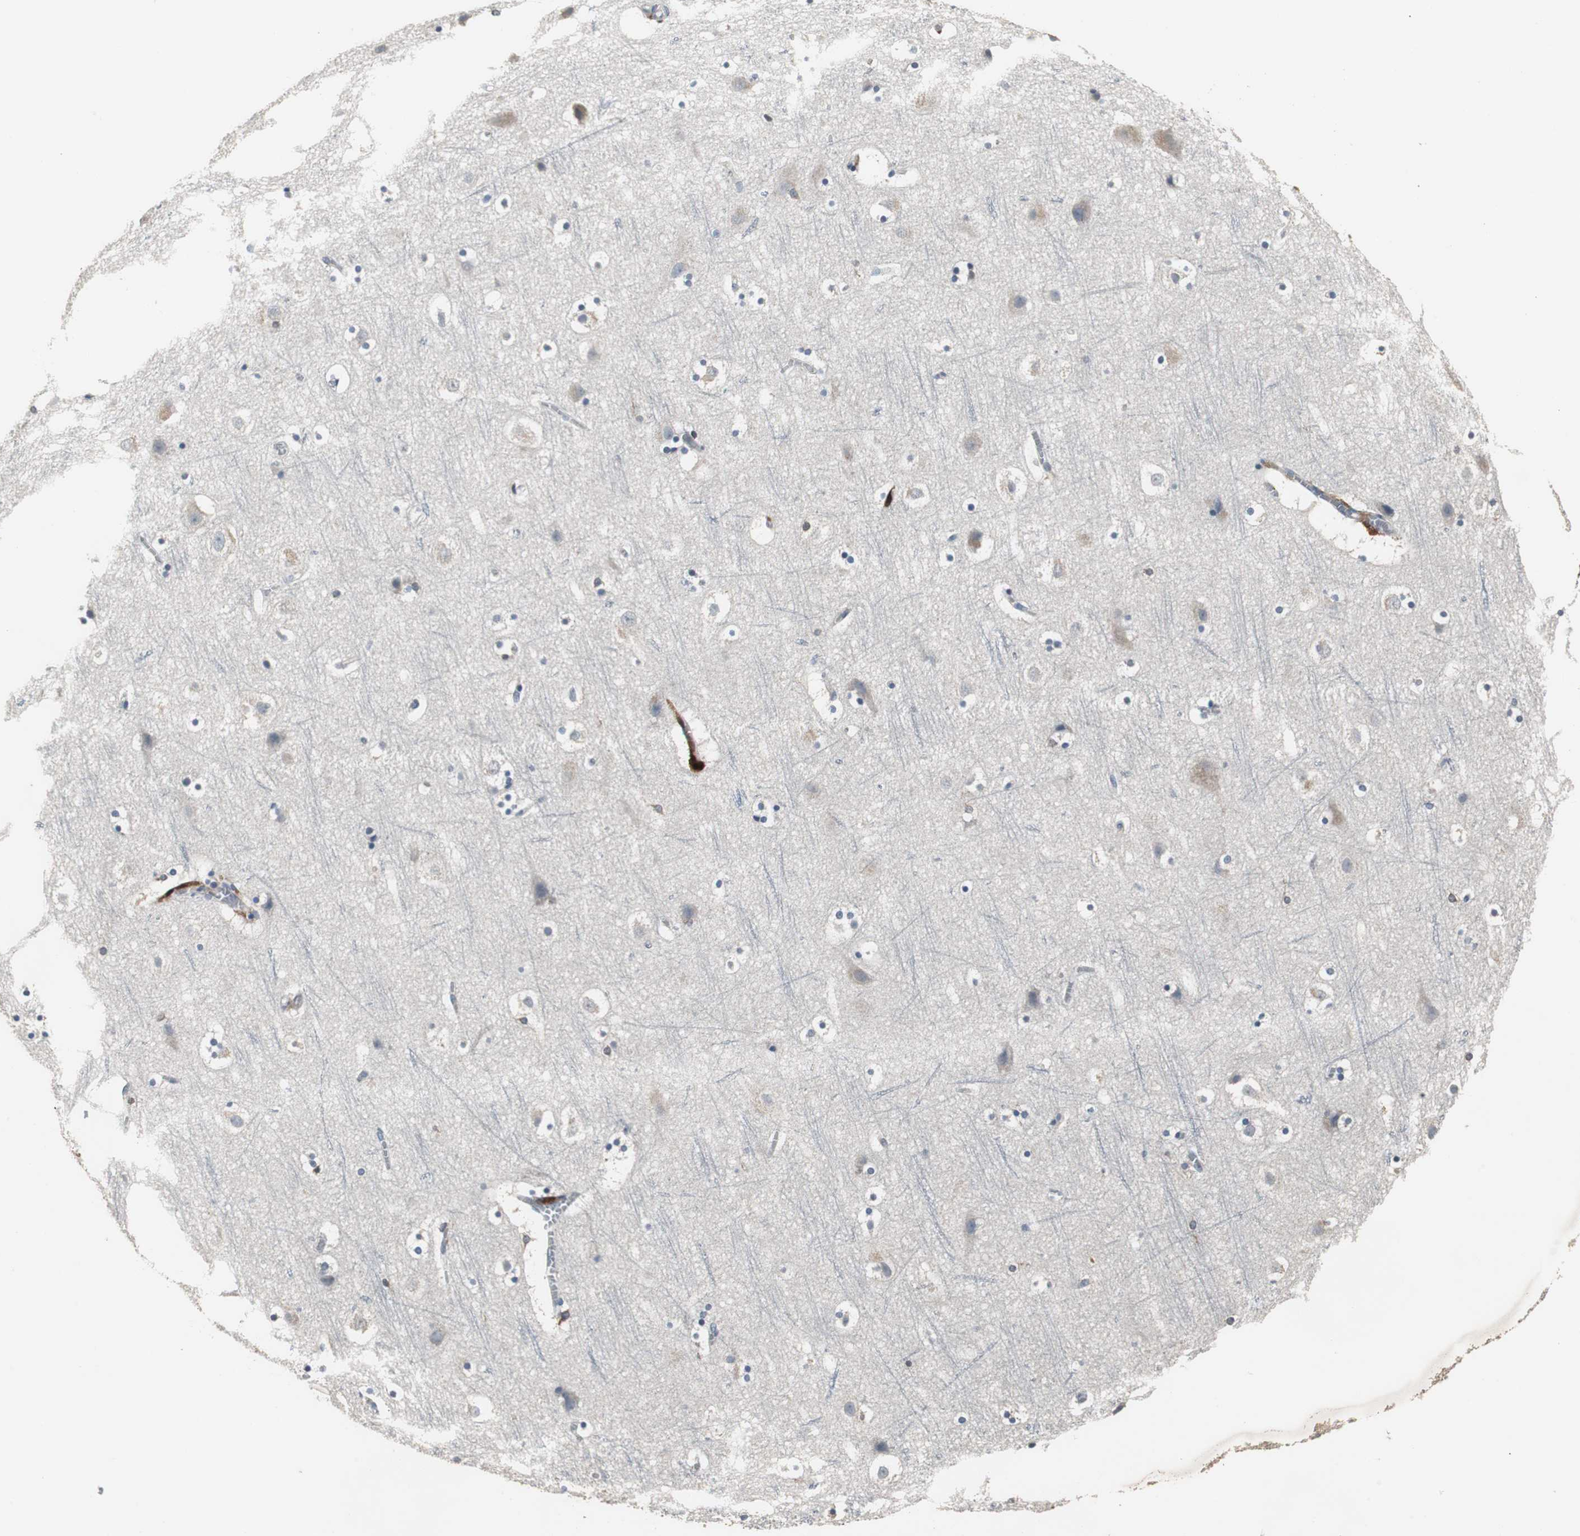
{"staining": {"intensity": "negative", "quantity": "none", "location": "none"}, "tissue": "cerebral cortex", "cell_type": "Endothelial cells", "image_type": "normal", "snomed": [{"axis": "morphology", "description": "Normal tissue, NOS"}, {"axis": "topography", "description": "Cerebral cortex"}], "caption": "Endothelial cells are negative for protein expression in benign human cerebral cortex.", "gene": "NCF2", "patient": {"sex": "male", "age": 45}}